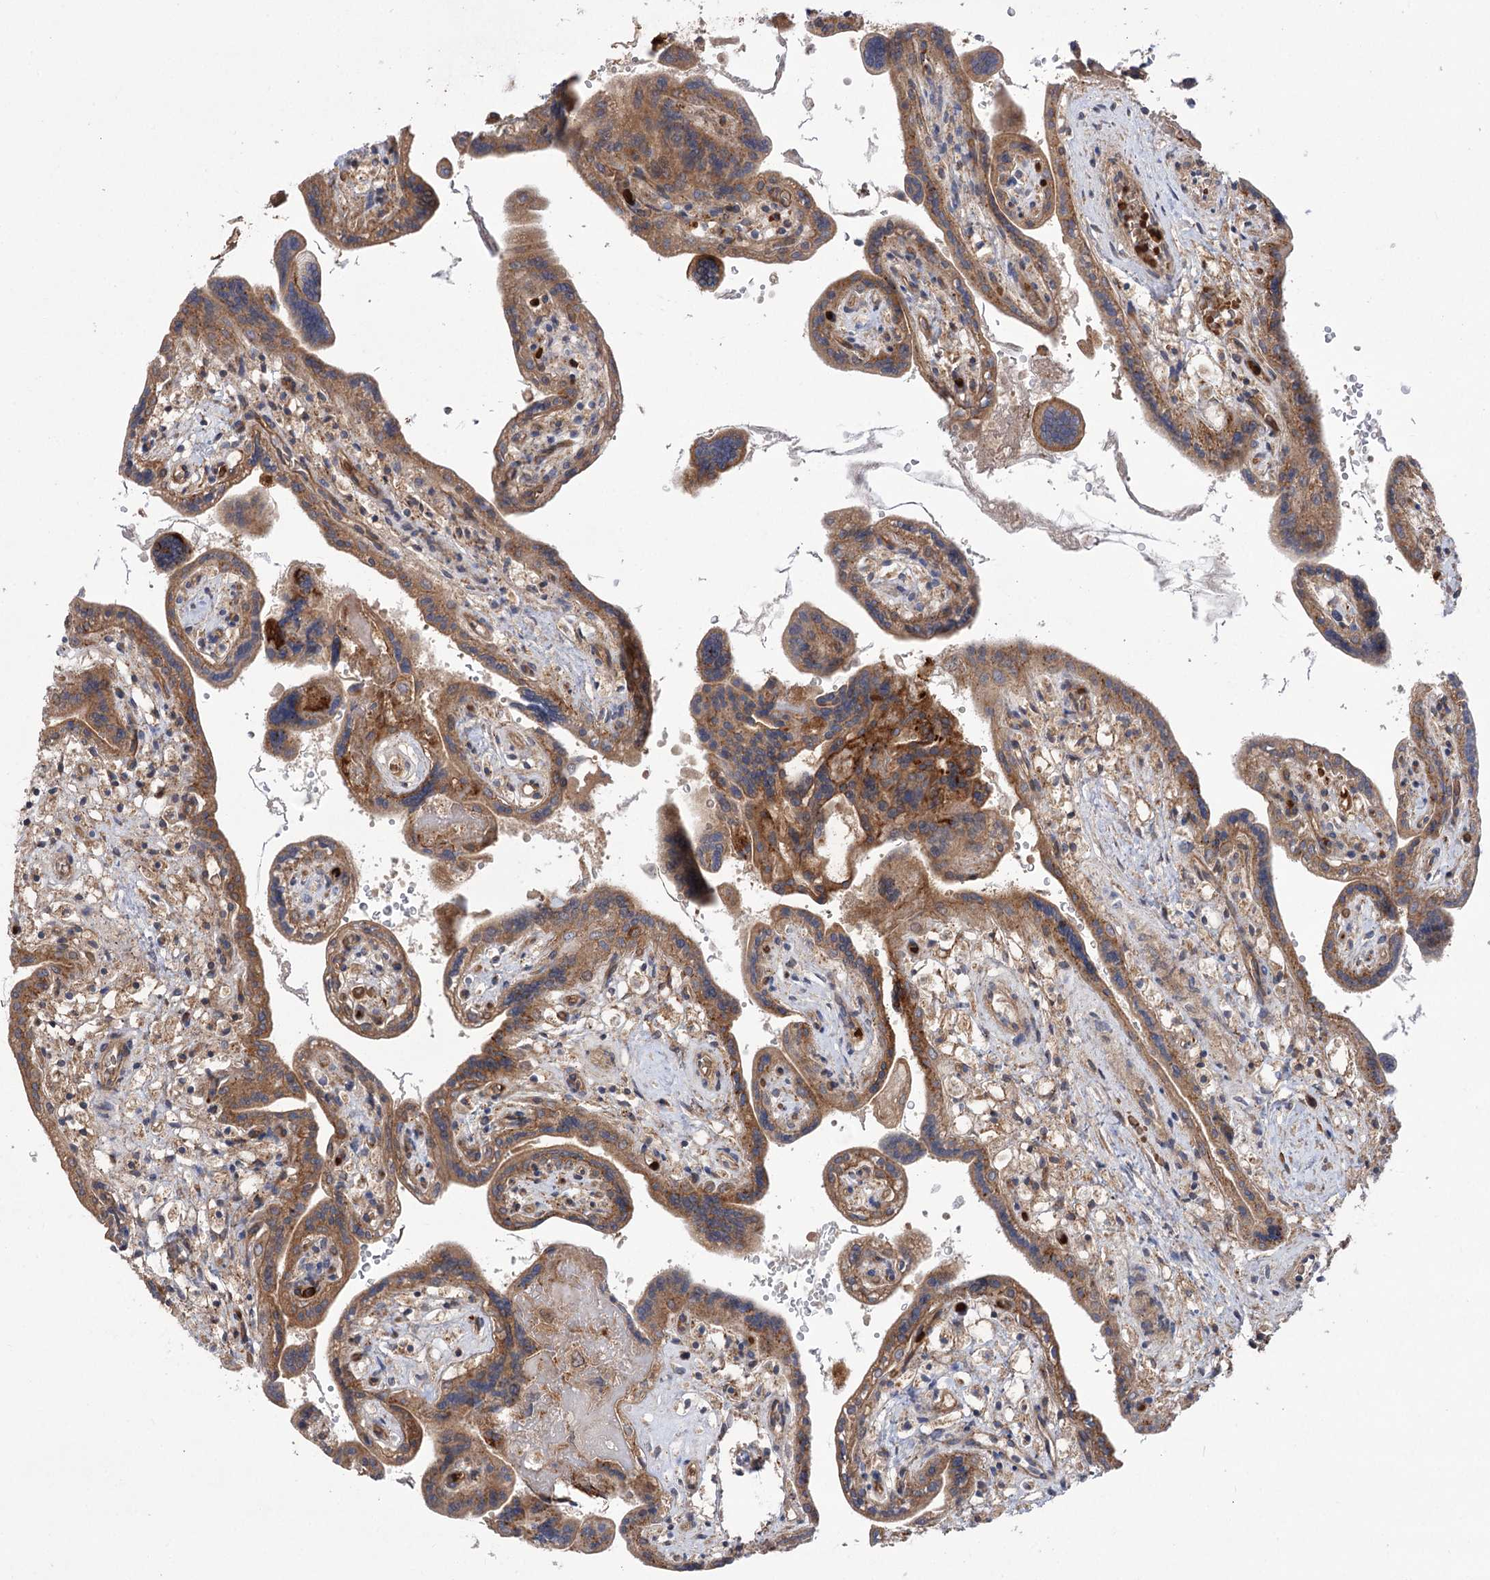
{"staining": {"intensity": "strong", "quantity": ">75%", "location": "cytoplasmic/membranous"}, "tissue": "placenta", "cell_type": "Trophoblastic cells", "image_type": "normal", "snomed": [{"axis": "morphology", "description": "Normal tissue, NOS"}, {"axis": "topography", "description": "Placenta"}], "caption": "A high-resolution histopathology image shows IHC staining of unremarkable placenta, which demonstrates strong cytoplasmic/membranous staining in approximately >75% of trophoblastic cells.", "gene": "VPS37B", "patient": {"sex": "female", "age": 37}}